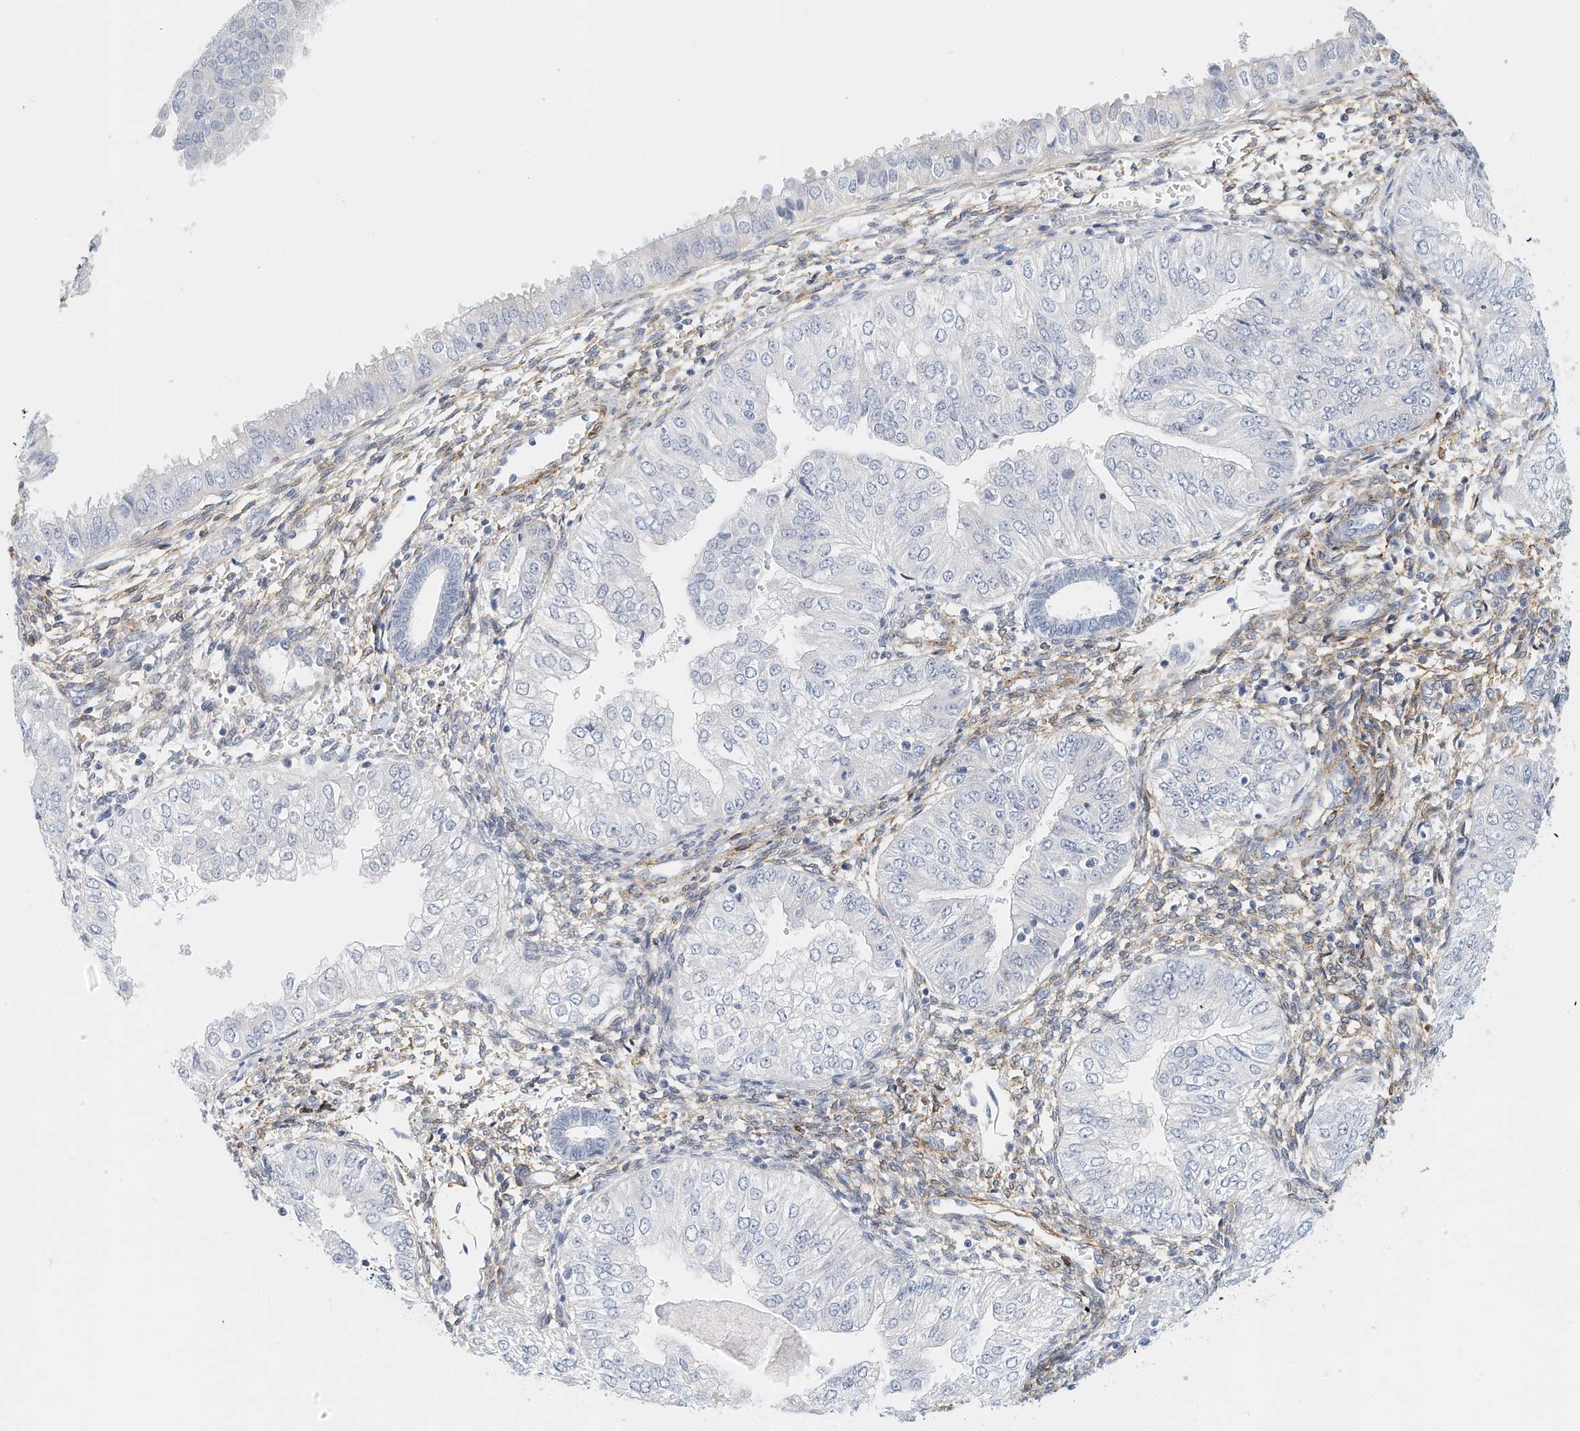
{"staining": {"intensity": "negative", "quantity": "none", "location": "none"}, "tissue": "endometrial cancer", "cell_type": "Tumor cells", "image_type": "cancer", "snomed": [{"axis": "morphology", "description": "Normal tissue, NOS"}, {"axis": "morphology", "description": "Adenocarcinoma, NOS"}, {"axis": "topography", "description": "Endometrium"}], "caption": "This is a photomicrograph of IHC staining of endometrial adenocarcinoma, which shows no positivity in tumor cells. (DAB IHC visualized using brightfield microscopy, high magnification).", "gene": "ARHGAP28", "patient": {"sex": "female", "age": 53}}